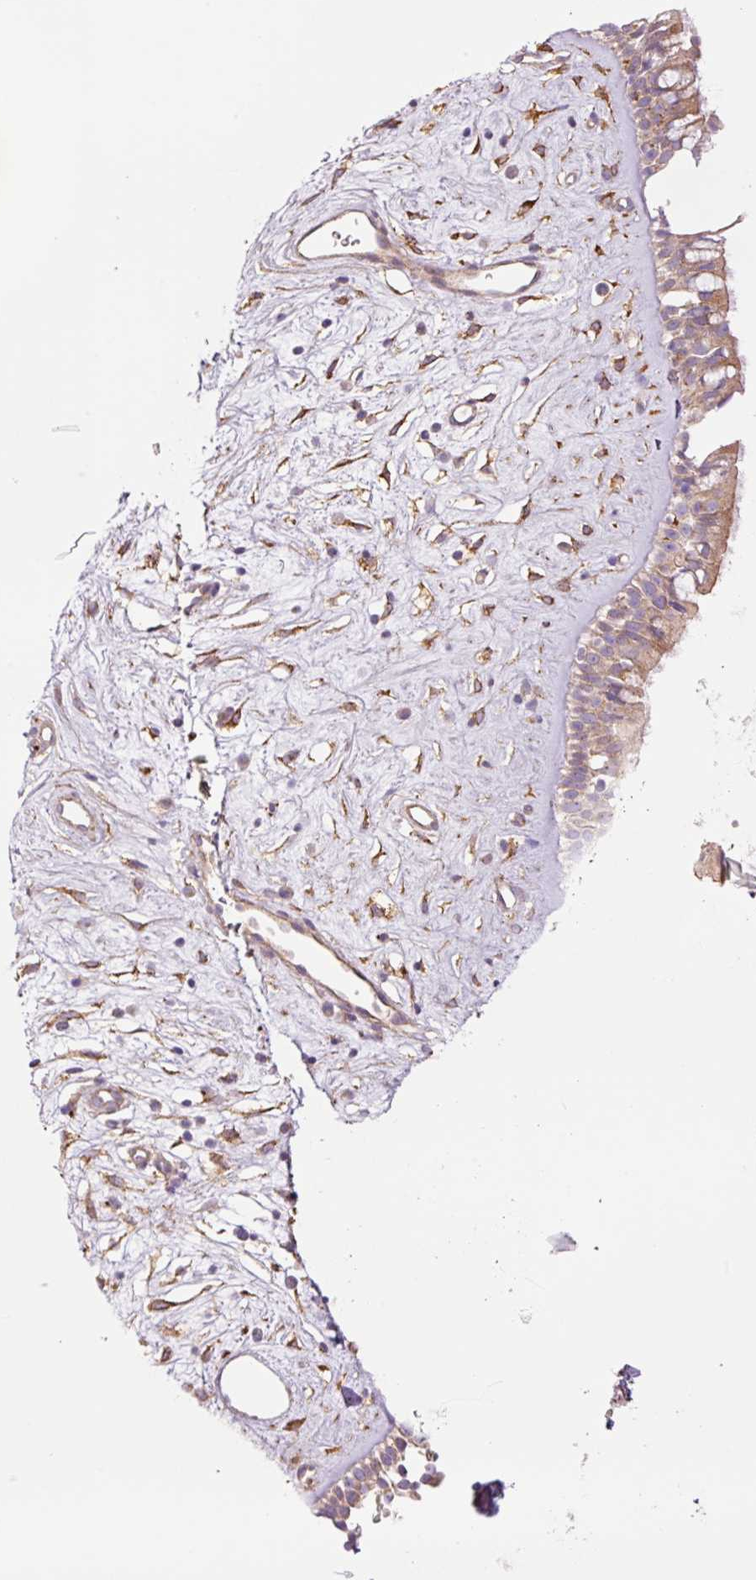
{"staining": {"intensity": "moderate", "quantity": ">75%", "location": "cytoplasmic/membranous"}, "tissue": "nasopharynx", "cell_type": "Respiratory epithelial cells", "image_type": "normal", "snomed": [{"axis": "morphology", "description": "Normal tissue, NOS"}, {"axis": "topography", "description": "Nasopharynx"}], "caption": "Nasopharynx stained for a protein displays moderate cytoplasmic/membranous positivity in respiratory epithelial cells. The staining is performed using DAB (3,3'-diaminobenzidine) brown chromogen to label protein expression. The nuclei are counter-stained blue using hematoxylin.", "gene": "SH2D6", "patient": {"sex": "male", "age": 32}}